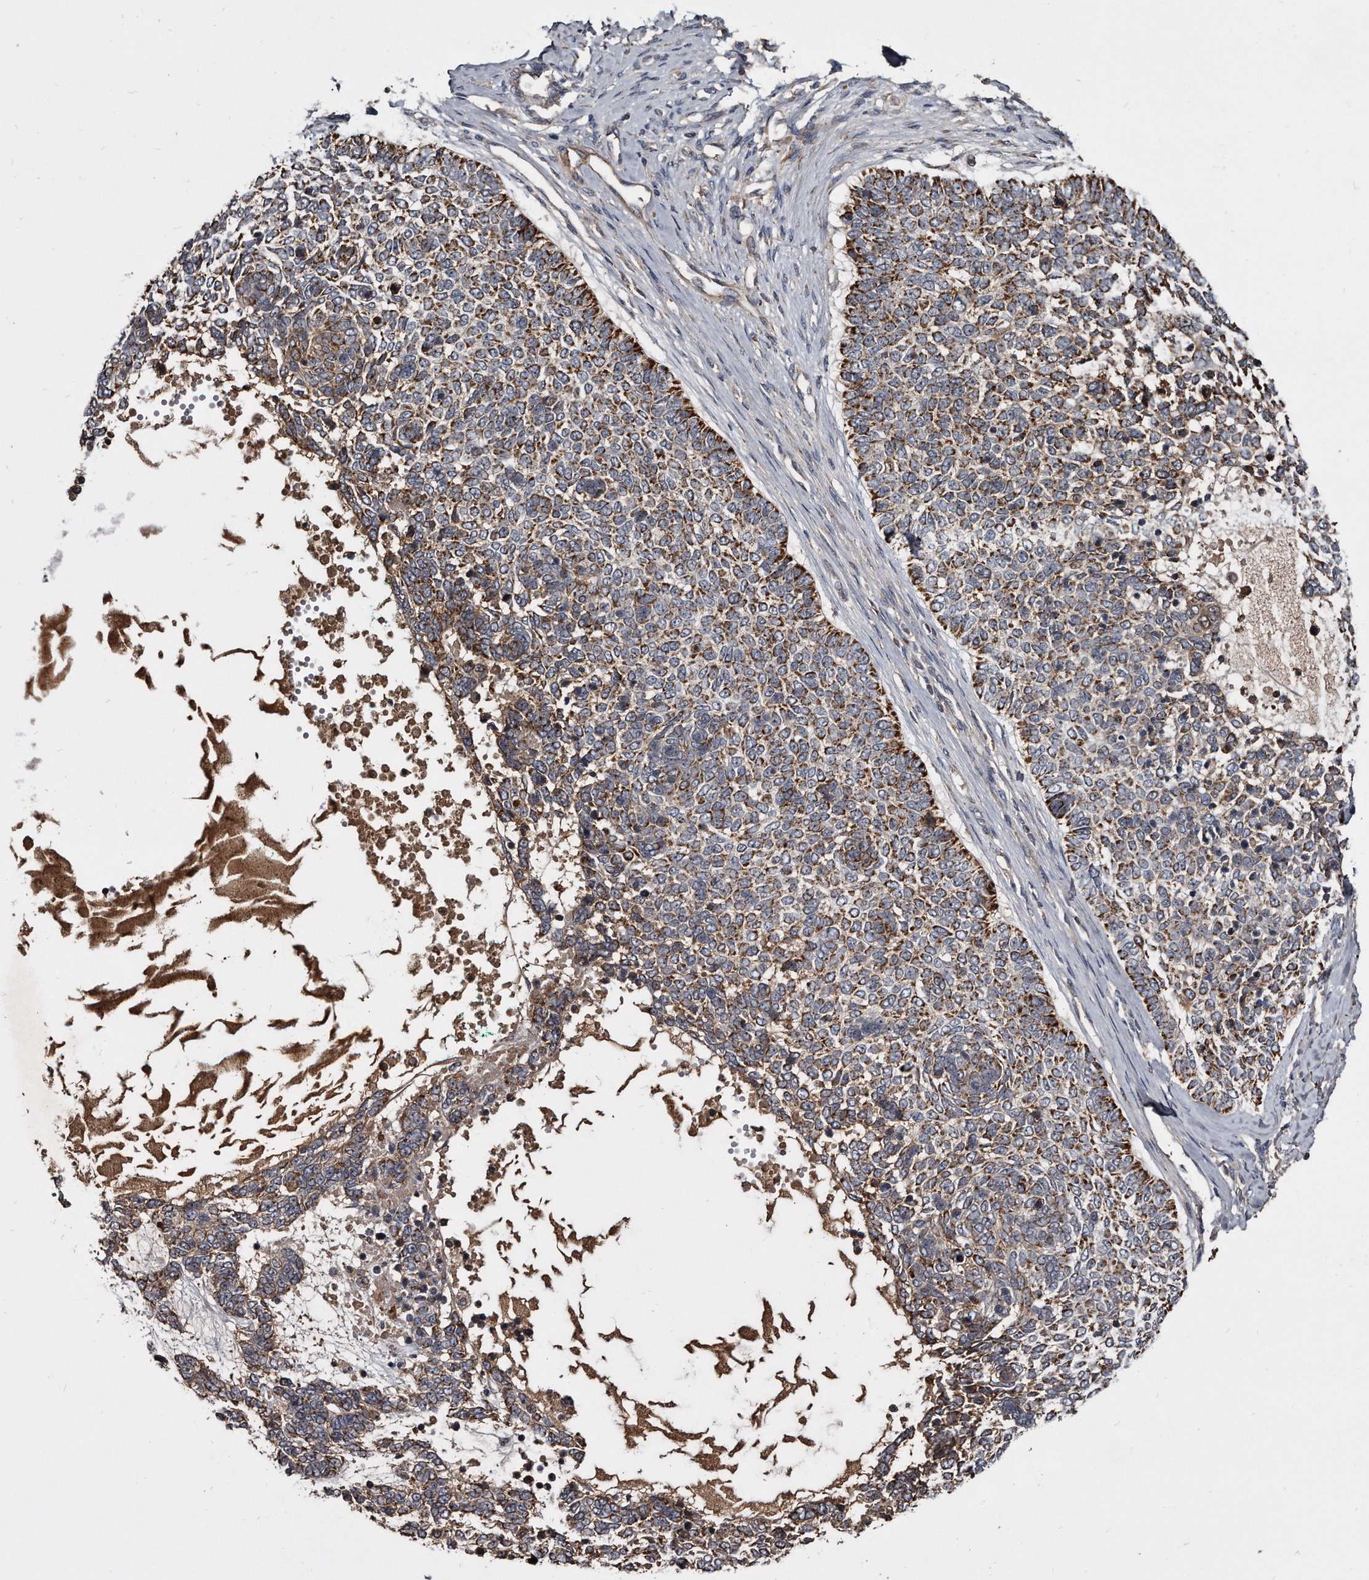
{"staining": {"intensity": "strong", "quantity": ">75%", "location": "cytoplasmic/membranous"}, "tissue": "skin cancer", "cell_type": "Tumor cells", "image_type": "cancer", "snomed": [{"axis": "morphology", "description": "Basal cell carcinoma"}, {"axis": "topography", "description": "Skin"}], "caption": "IHC image of human basal cell carcinoma (skin) stained for a protein (brown), which displays high levels of strong cytoplasmic/membranous staining in about >75% of tumor cells.", "gene": "FAM136A", "patient": {"sex": "female", "age": 81}}